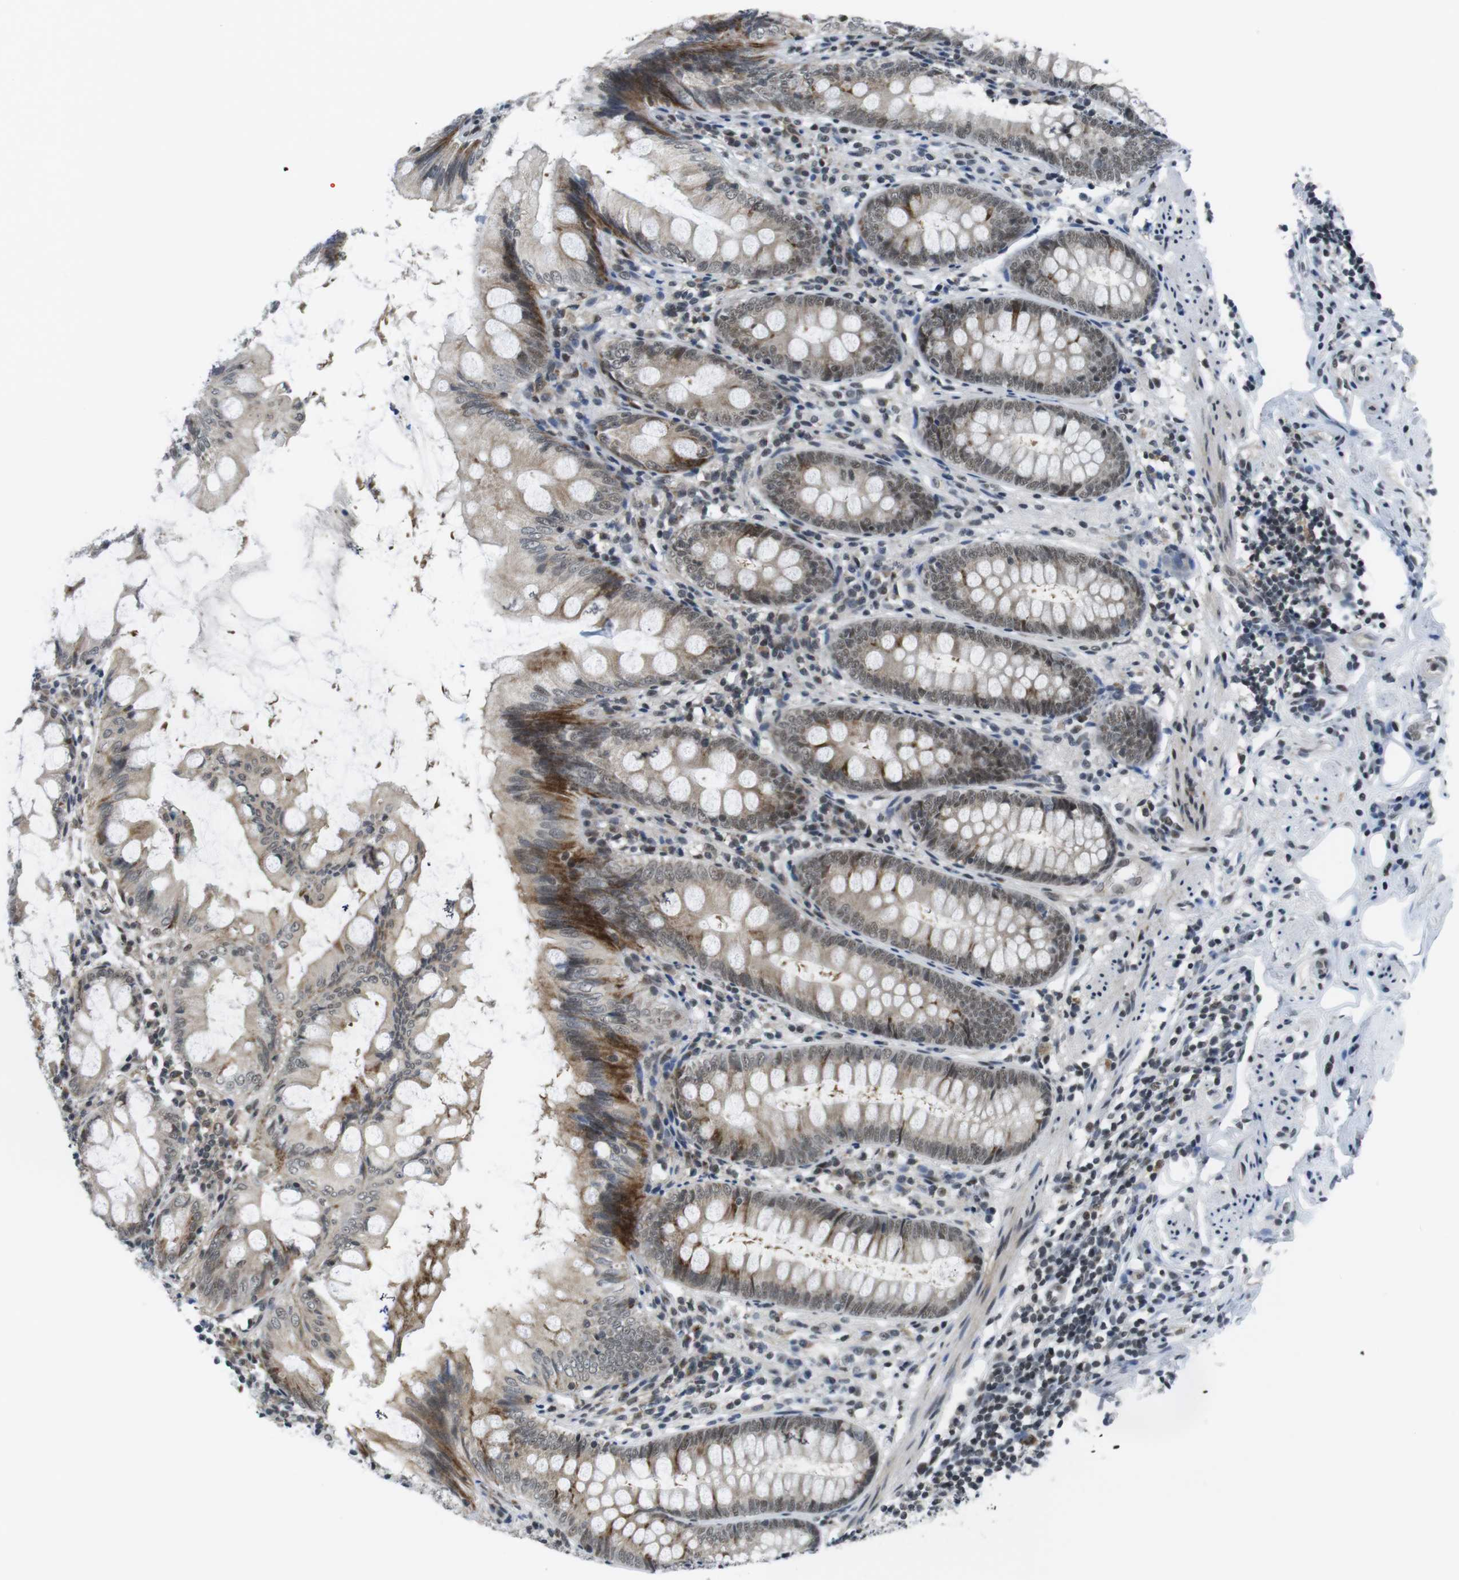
{"staining": {"intensity": "moderate", "quantity": "25%-75%", "location": "cytoplasmic/membranous,nuclear"}, "tissue": "appendix", "cell_type": "Glandular cells", "image_type": "normal", "snomed": [{"axis": "morphology", "description": "Normal tissue, NOS"}, {"axis": "topography", "description": "Appendix"}], "caption": "This image exhibits immunohistochemistry staining of unremarkable appendix, with medium moderate cytoplasmic/membranous,nuclear positivity in approximately 25%-75% of glandular cells.", "gene": "BRD4", "patient": {"sex": "female", "age": 77}}